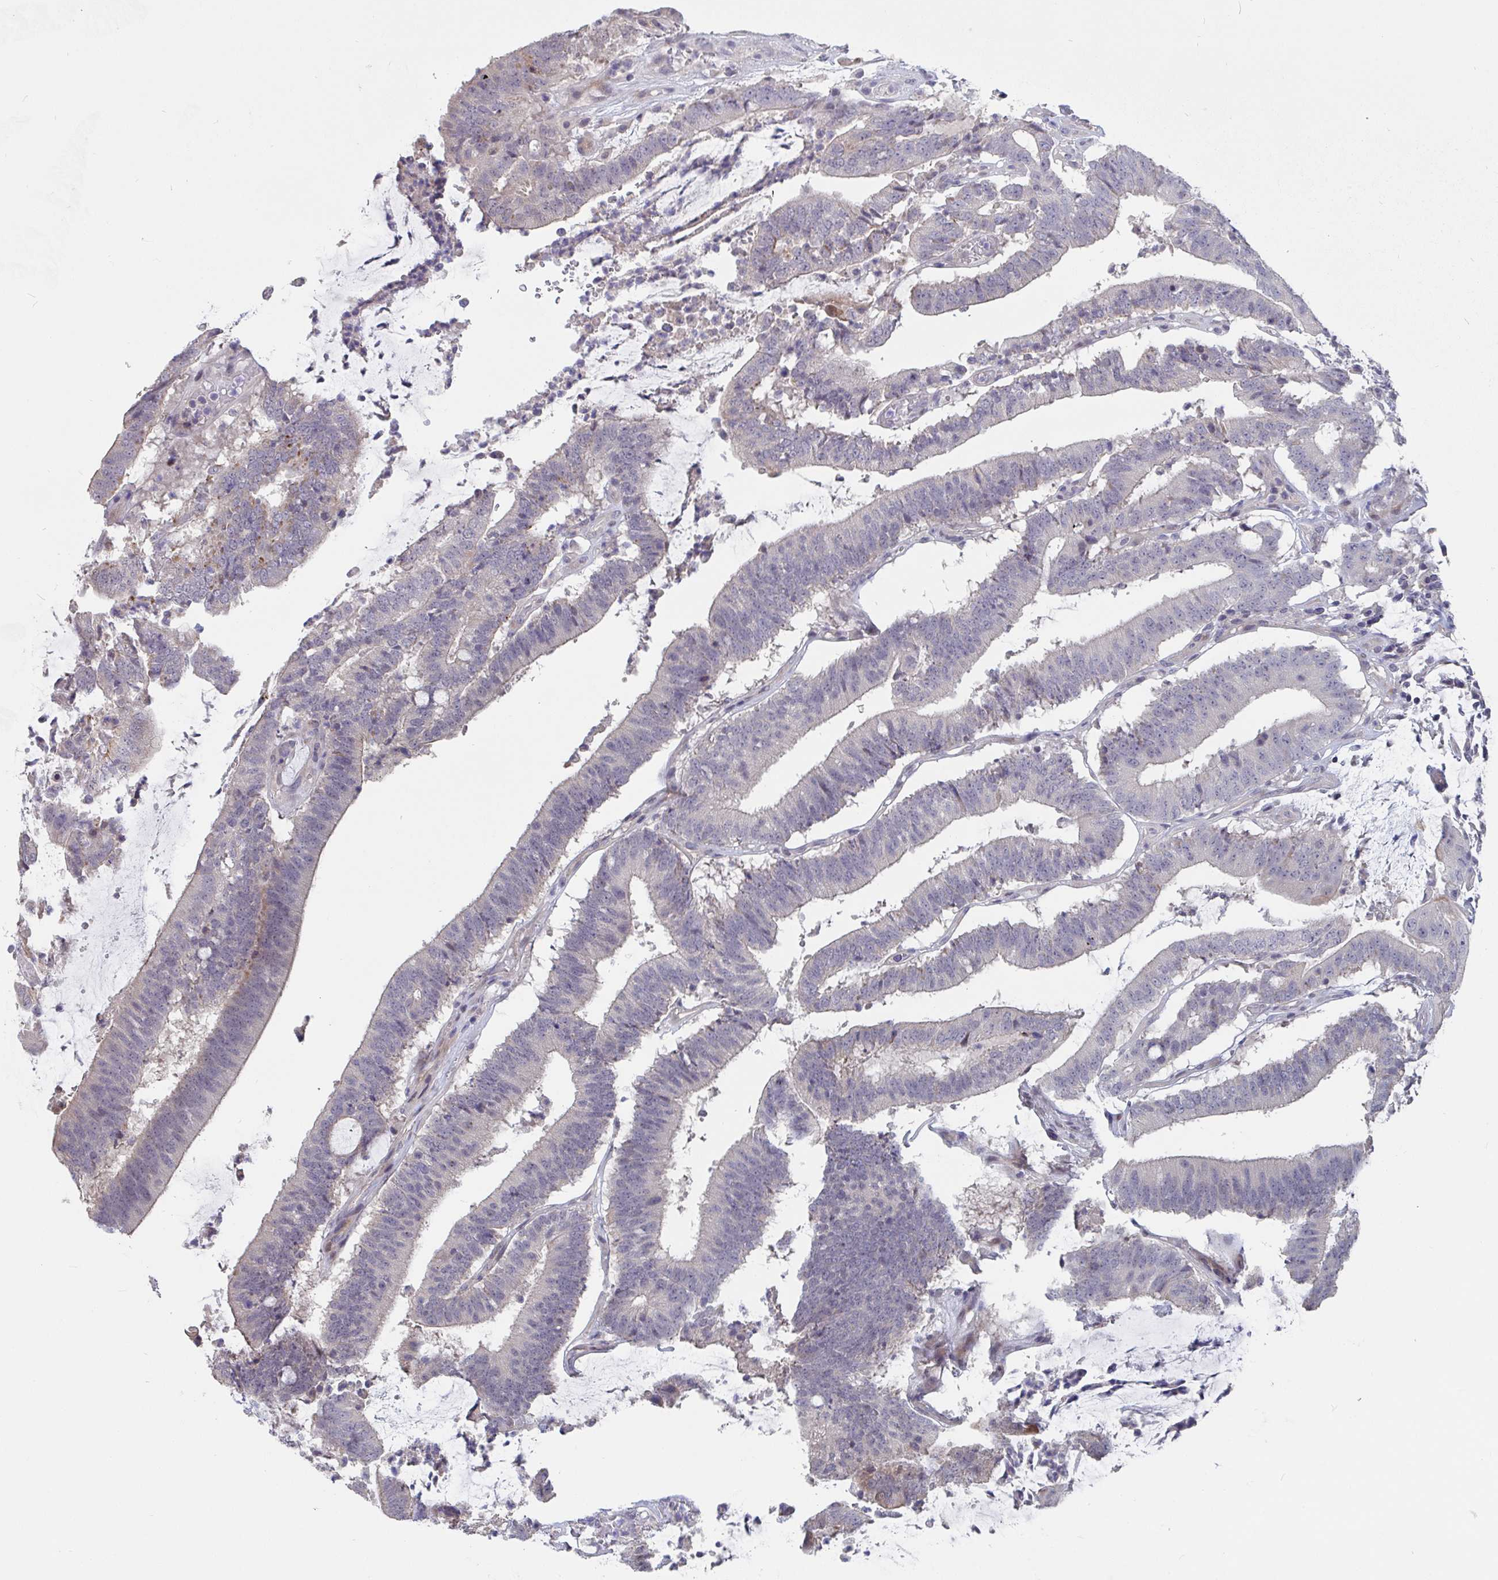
{"staining": {"intensity": "negative", "quantity": "none", "location": "none"}, "tissue": "colorectal cancer", "cell_type": "Tumor cells", "image_type": "cancer", "snomed": [{"axis": "morphology", "description": "Adenocarcinoma, NOS"}, {"axis": "topography", "description": "Colon"}], "caption": "A high-resolution histopathology image shows IHC staining of adenocarcinoma (colorectal), which reveals no significant staining in tumor cells.", "gene": "FAM156B", "patient": {"sex": "female", "age": 43}}